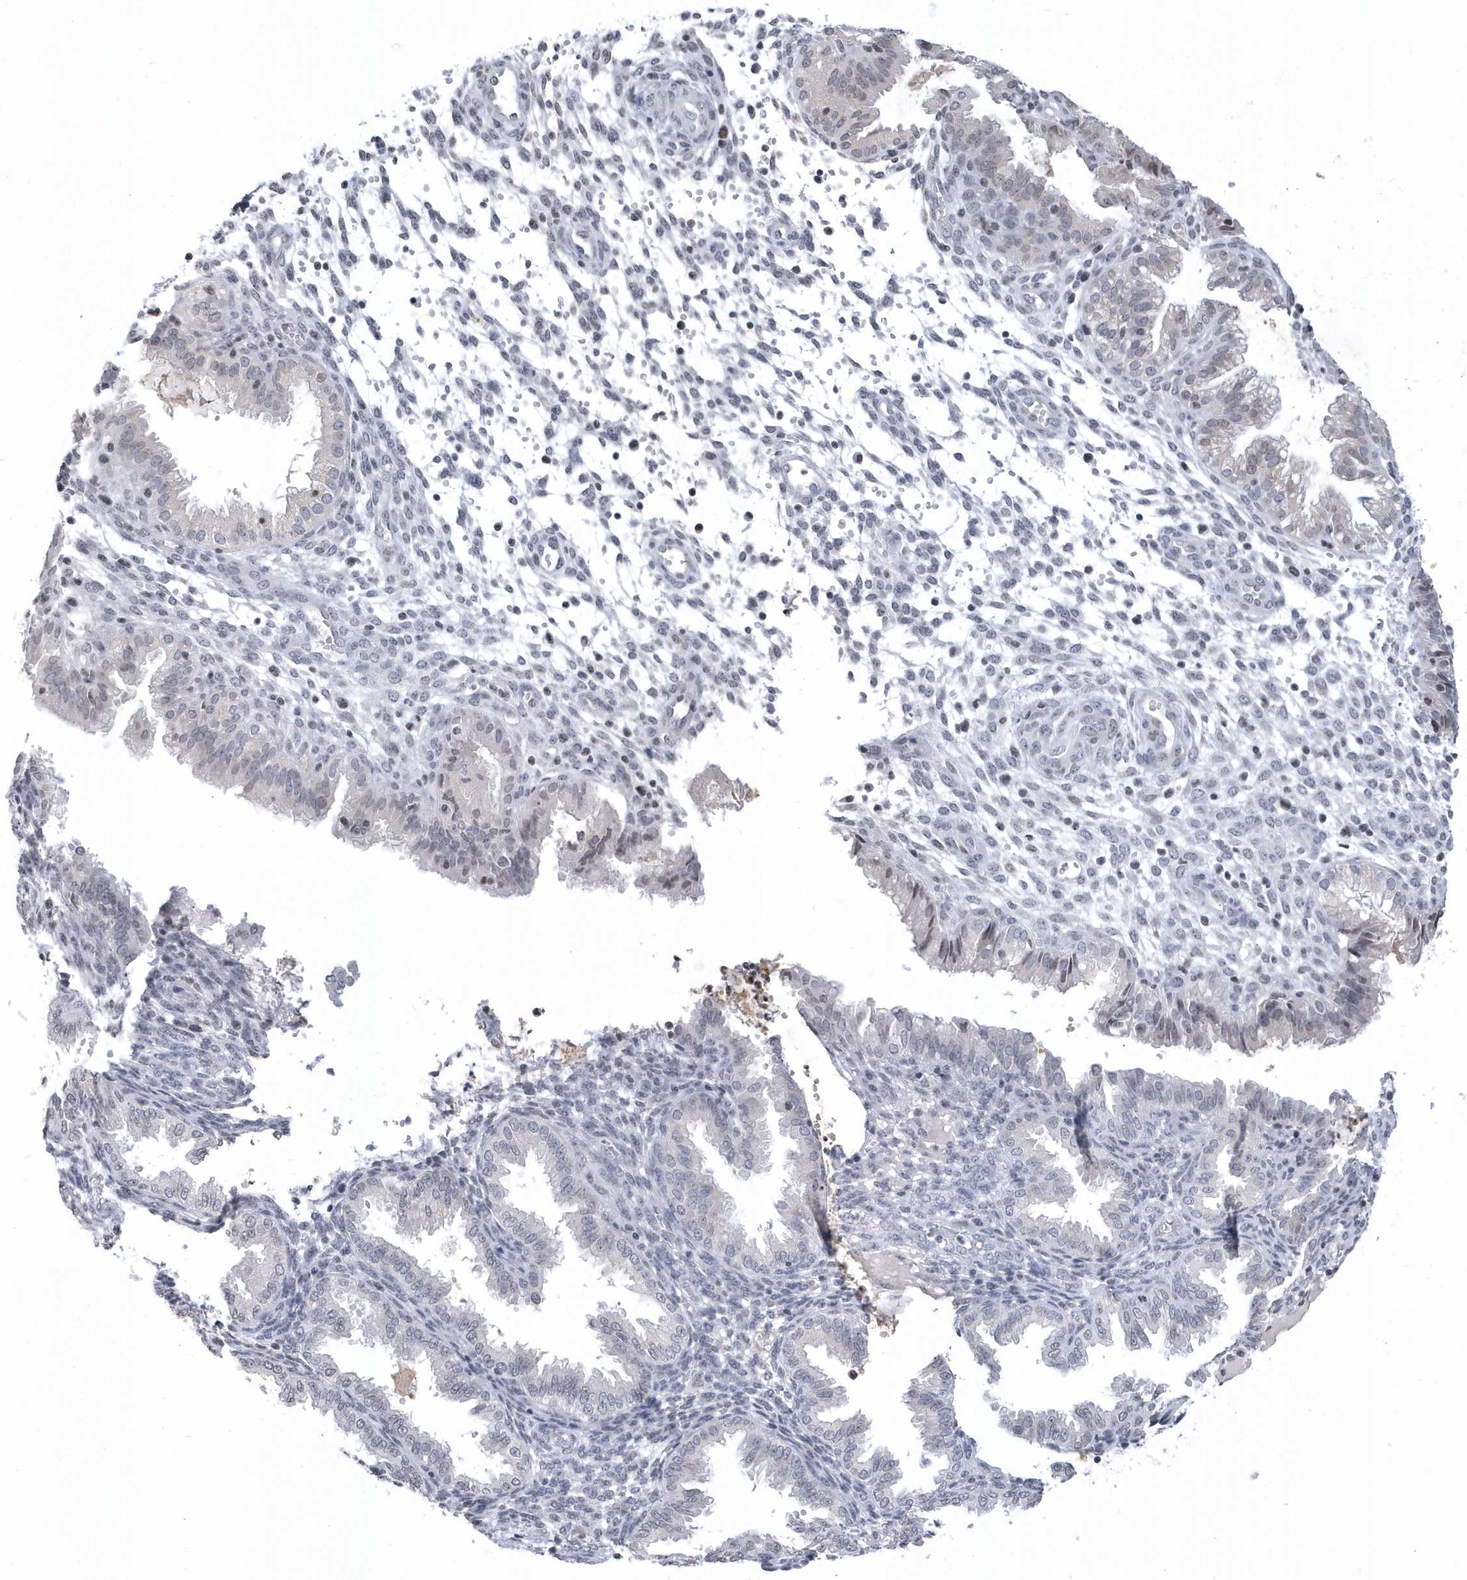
{"staining": {"intensity": "negative", "quantity": "none", "location": "none"}, "tissue": "endometrium", "cell_type": "Cells in endometrial stroma", "image_type": "normal", "snomed": [{"axis": "morphology", "description": "Normal tissue, NOS"}, {"axis": "topography", "description": "Endometrium"}], "caption": "This is an IHC histopathology image of normal human endometrium. There is no staining in cells in endometrial stroma.", "gene": "VWA5B2", "patient": {"sex": "female", "age": 33}}